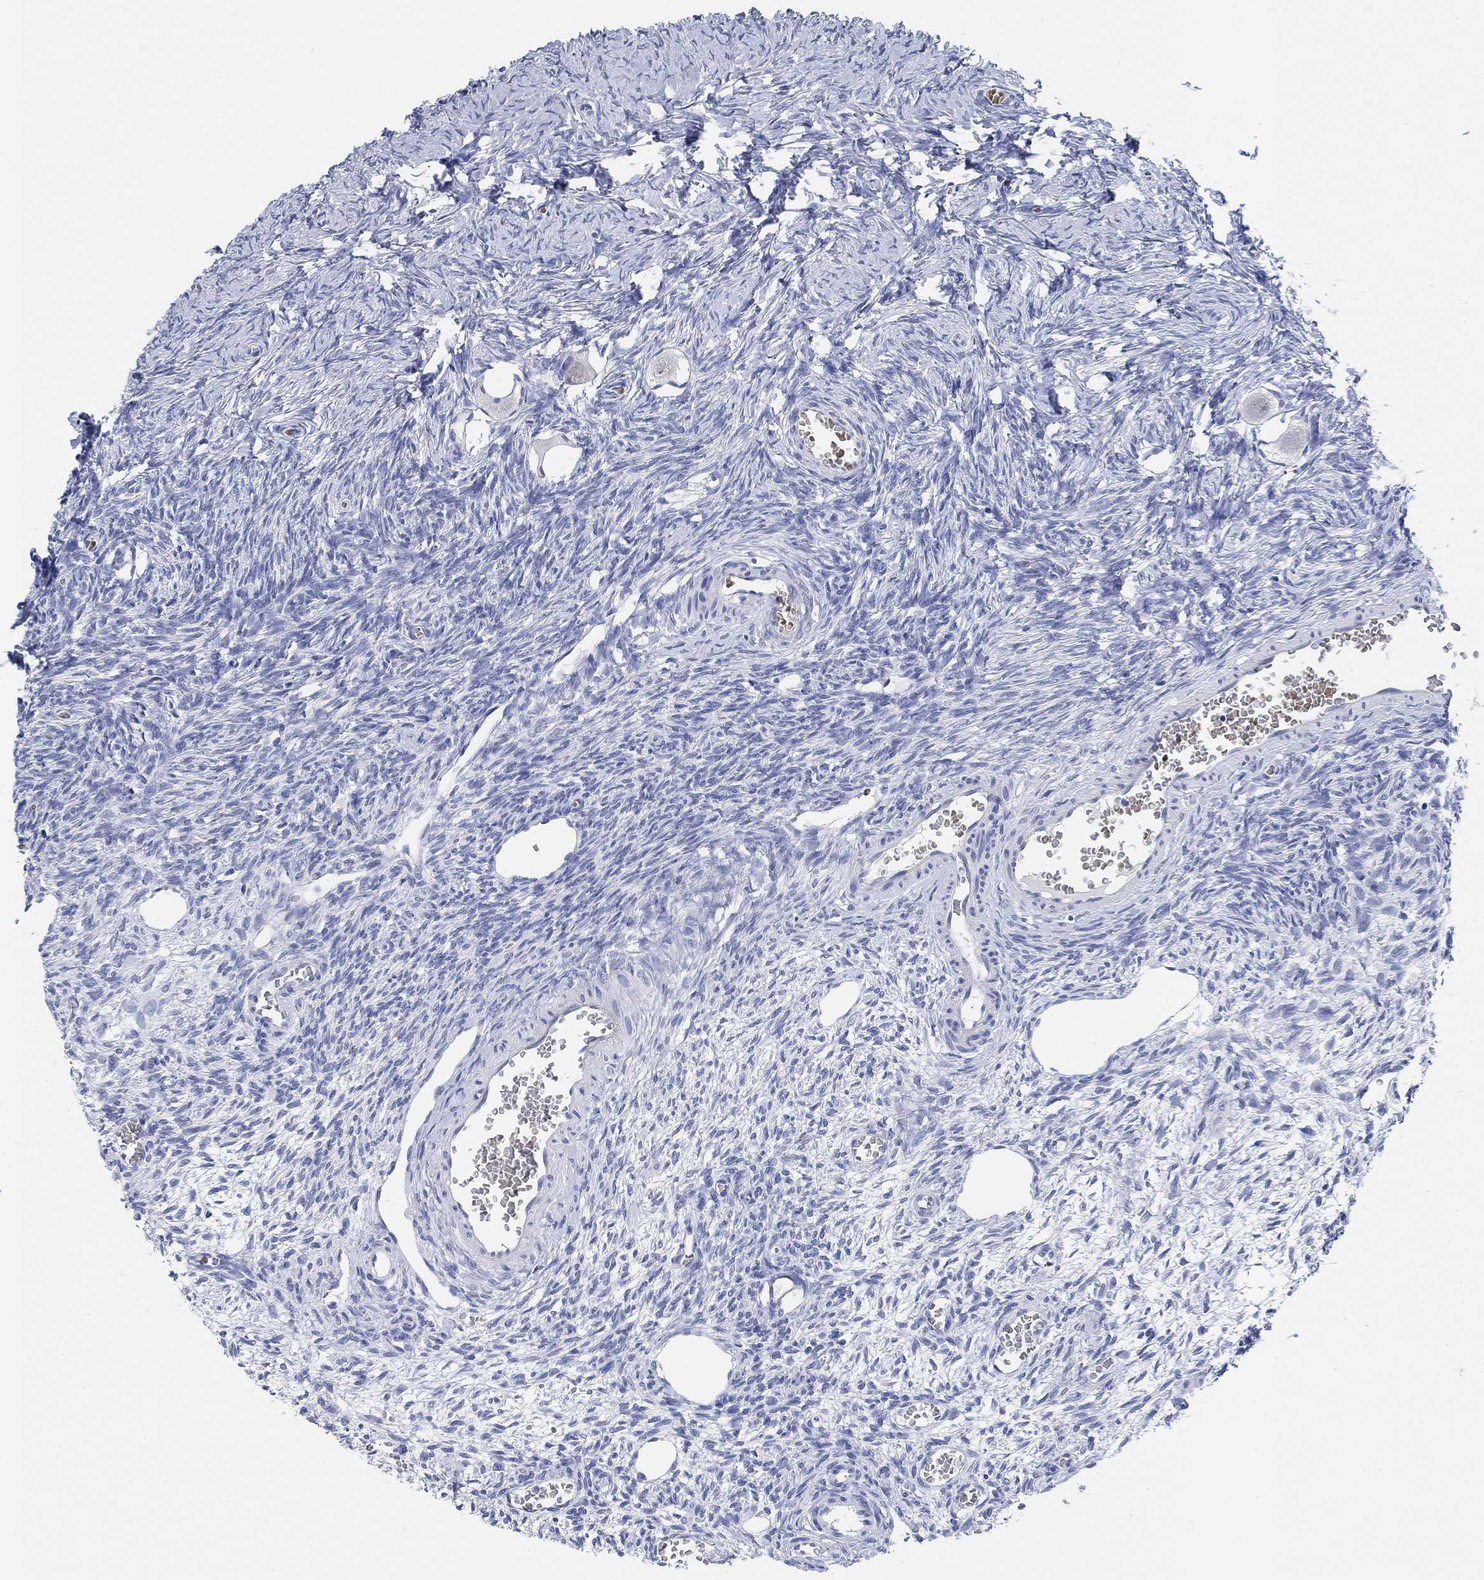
{"staining": {"intensity": "negative", "quantity": "none", "location": "none"}, "tissue": "ovary", "cell_type": "Follicle cells", "image_type": "normal", "snomed": [{"axis": "morphology", "description": "Normal tissue, NOS"}, {"axis": "topography", "description": "Ovary"}], "caption": "Immunohistochemistry (IHC) photomicrograph of normal ovary: ovary stained with DAB (3,3'-diaminobenzidine) reveals no significant protein staining in follicle cells.", "gene": "PAX6", "patient": {"sex": "female", "age": 27}}